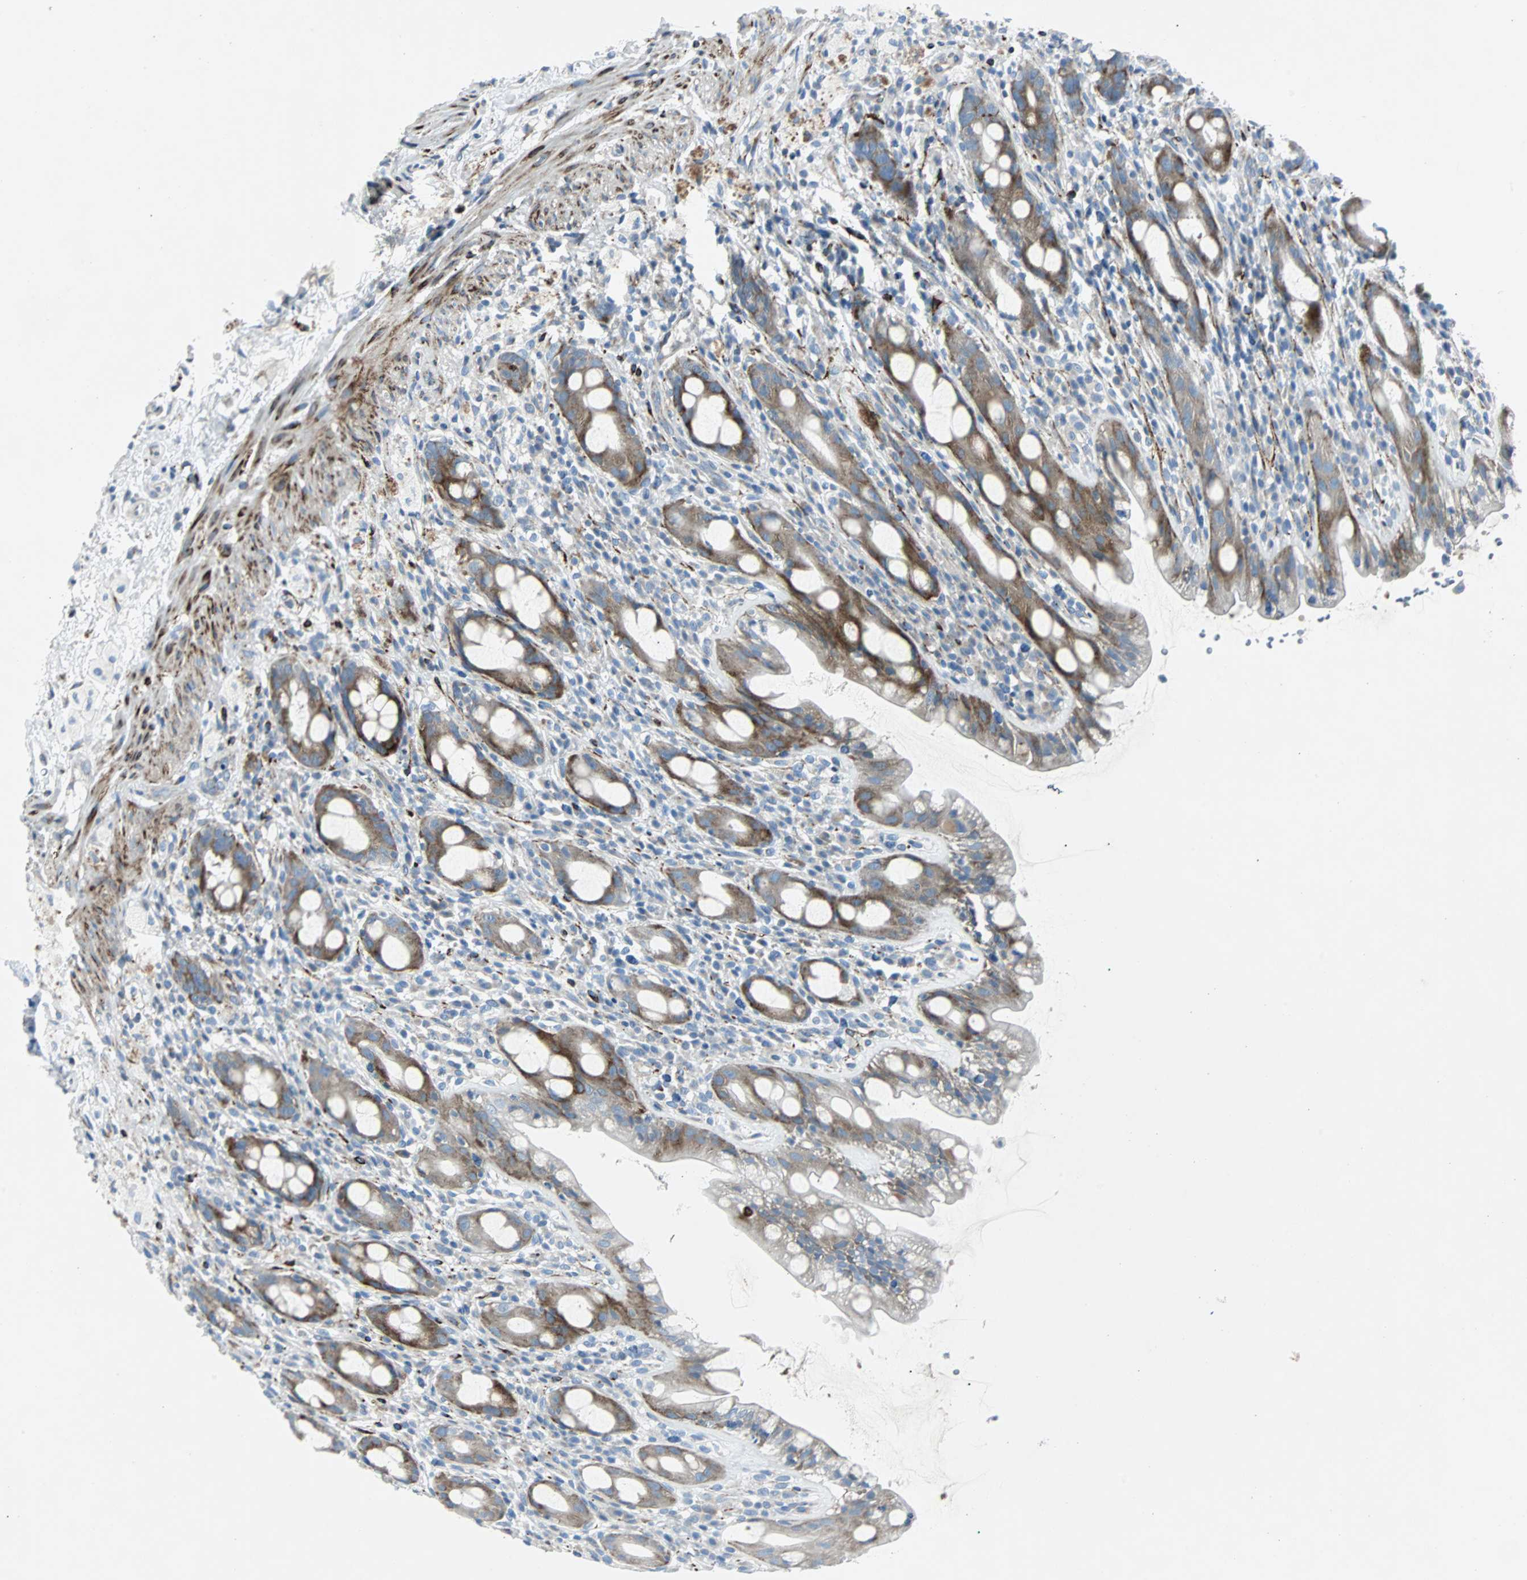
{"staining": {"intensity": "strong", "quantity": ">75%", "location": "cytoplasmic/membranous"}, "tissue": "rectum", "cell_type": "Glandular cells", "image_type": "normal", "snomed": [{"axis": "morphology", "description": "Normal tissue, NOS"}, {"axis": "topography", "description": "Rectum"}], "caption": "High-magnification brightfield microscopy of benign rectum stained with DAB (brown) and counterstained with hematoxylin (blue). glandular cells exhibit strong cytoplasmic/membranous positivity is appreciated in approximately>75% of cells.", "gene": "BBC3", "patient": {"sex": "male", "age": 44}}